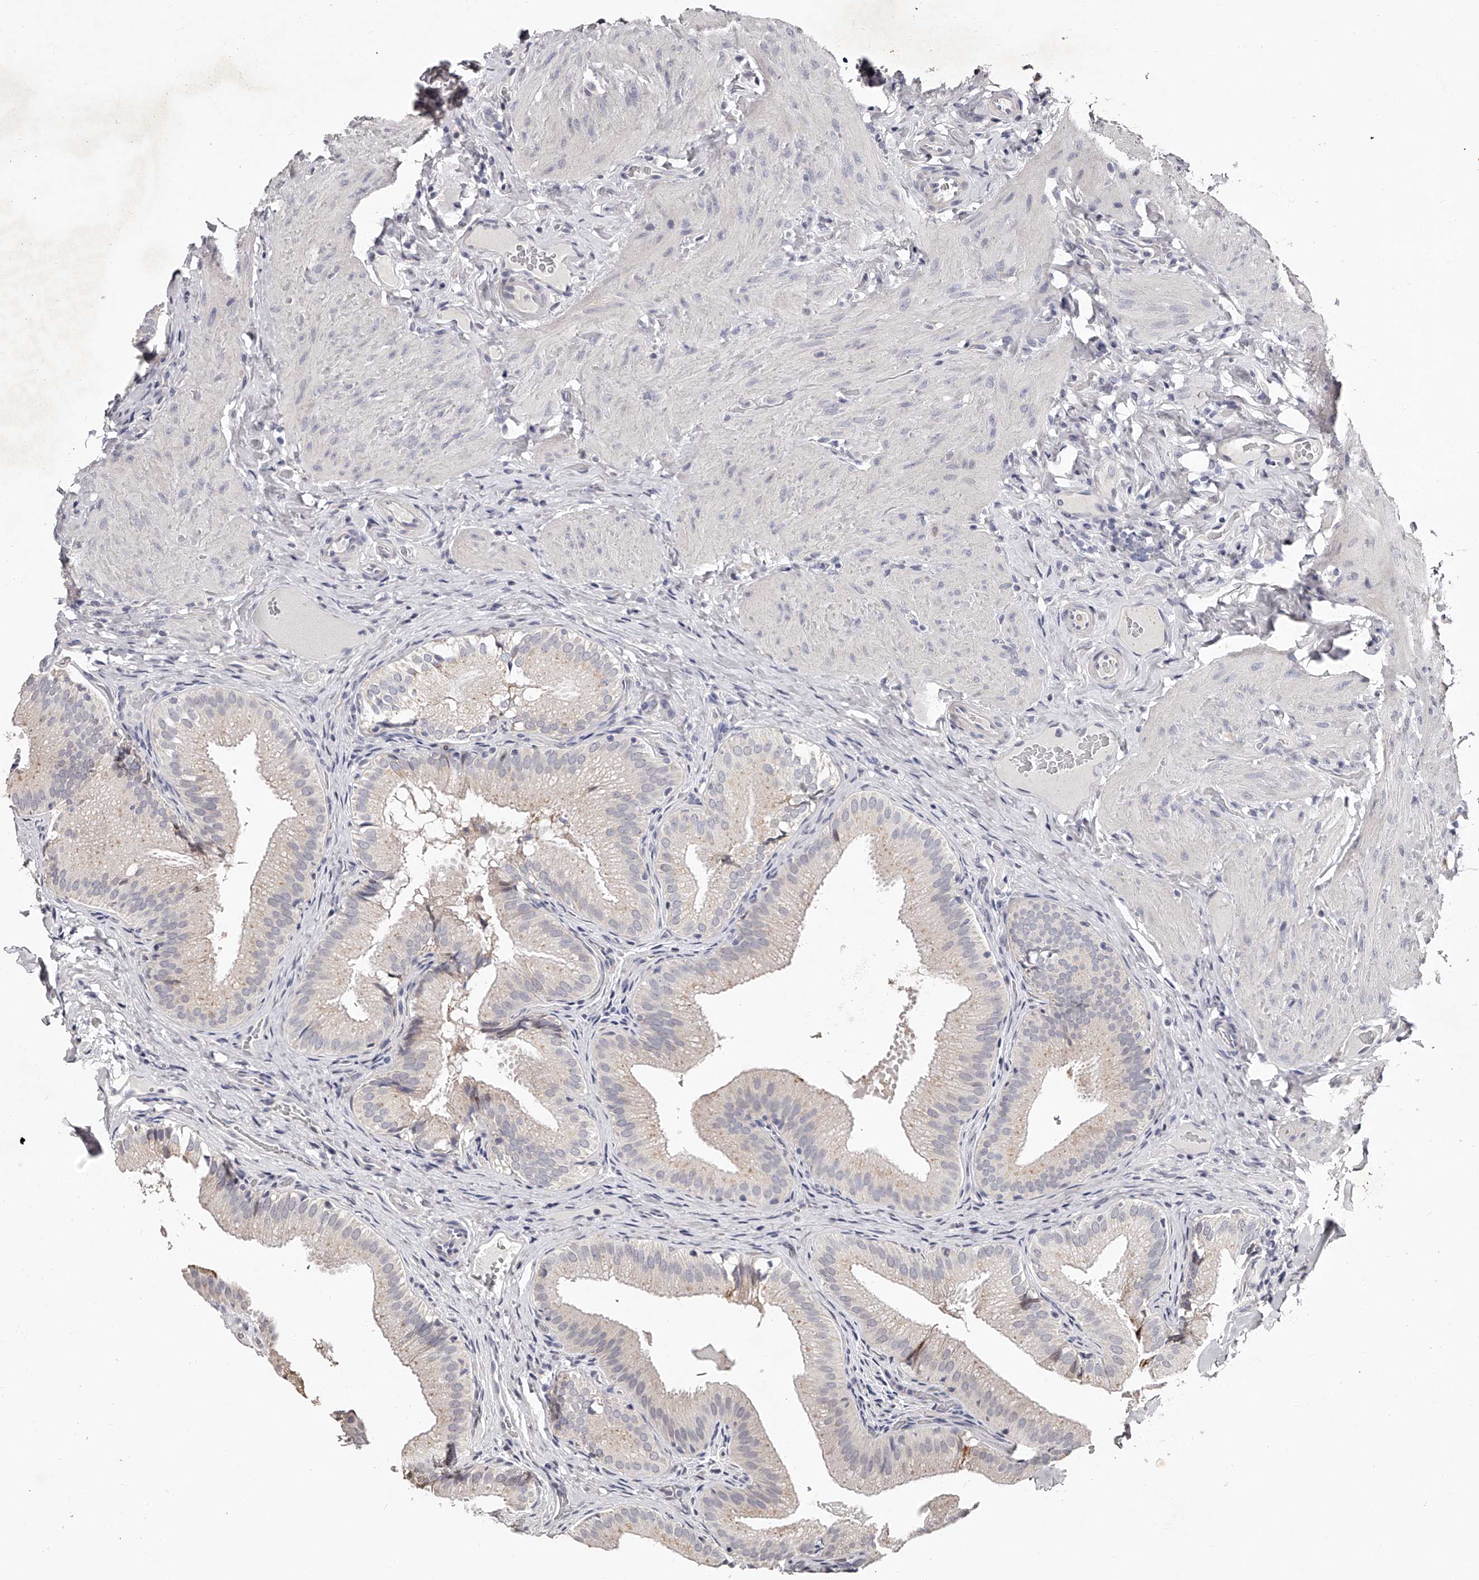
{"staining": {"intensity": "moderate", "quantity": "<25%", "location": "cytoplasmic/membranous"}, "tissue": "gallbladder", "cell_type": "Glandular cells", "image_type": "normal", "snomed": [{"axis": "morphology", "description": "Normal tissue, NOS"}, {"axis": "topography", "description": "Gallbladder"}], "caption": "Immunohistochemistry (DAB) staining of unremarkable human gallbladder exhibits moderate cytoplasmic/membranous protein staining in about <25% of glandular cells.", "gene": "NT5DC1", "patient": {"sex": "female", "age": 30}}